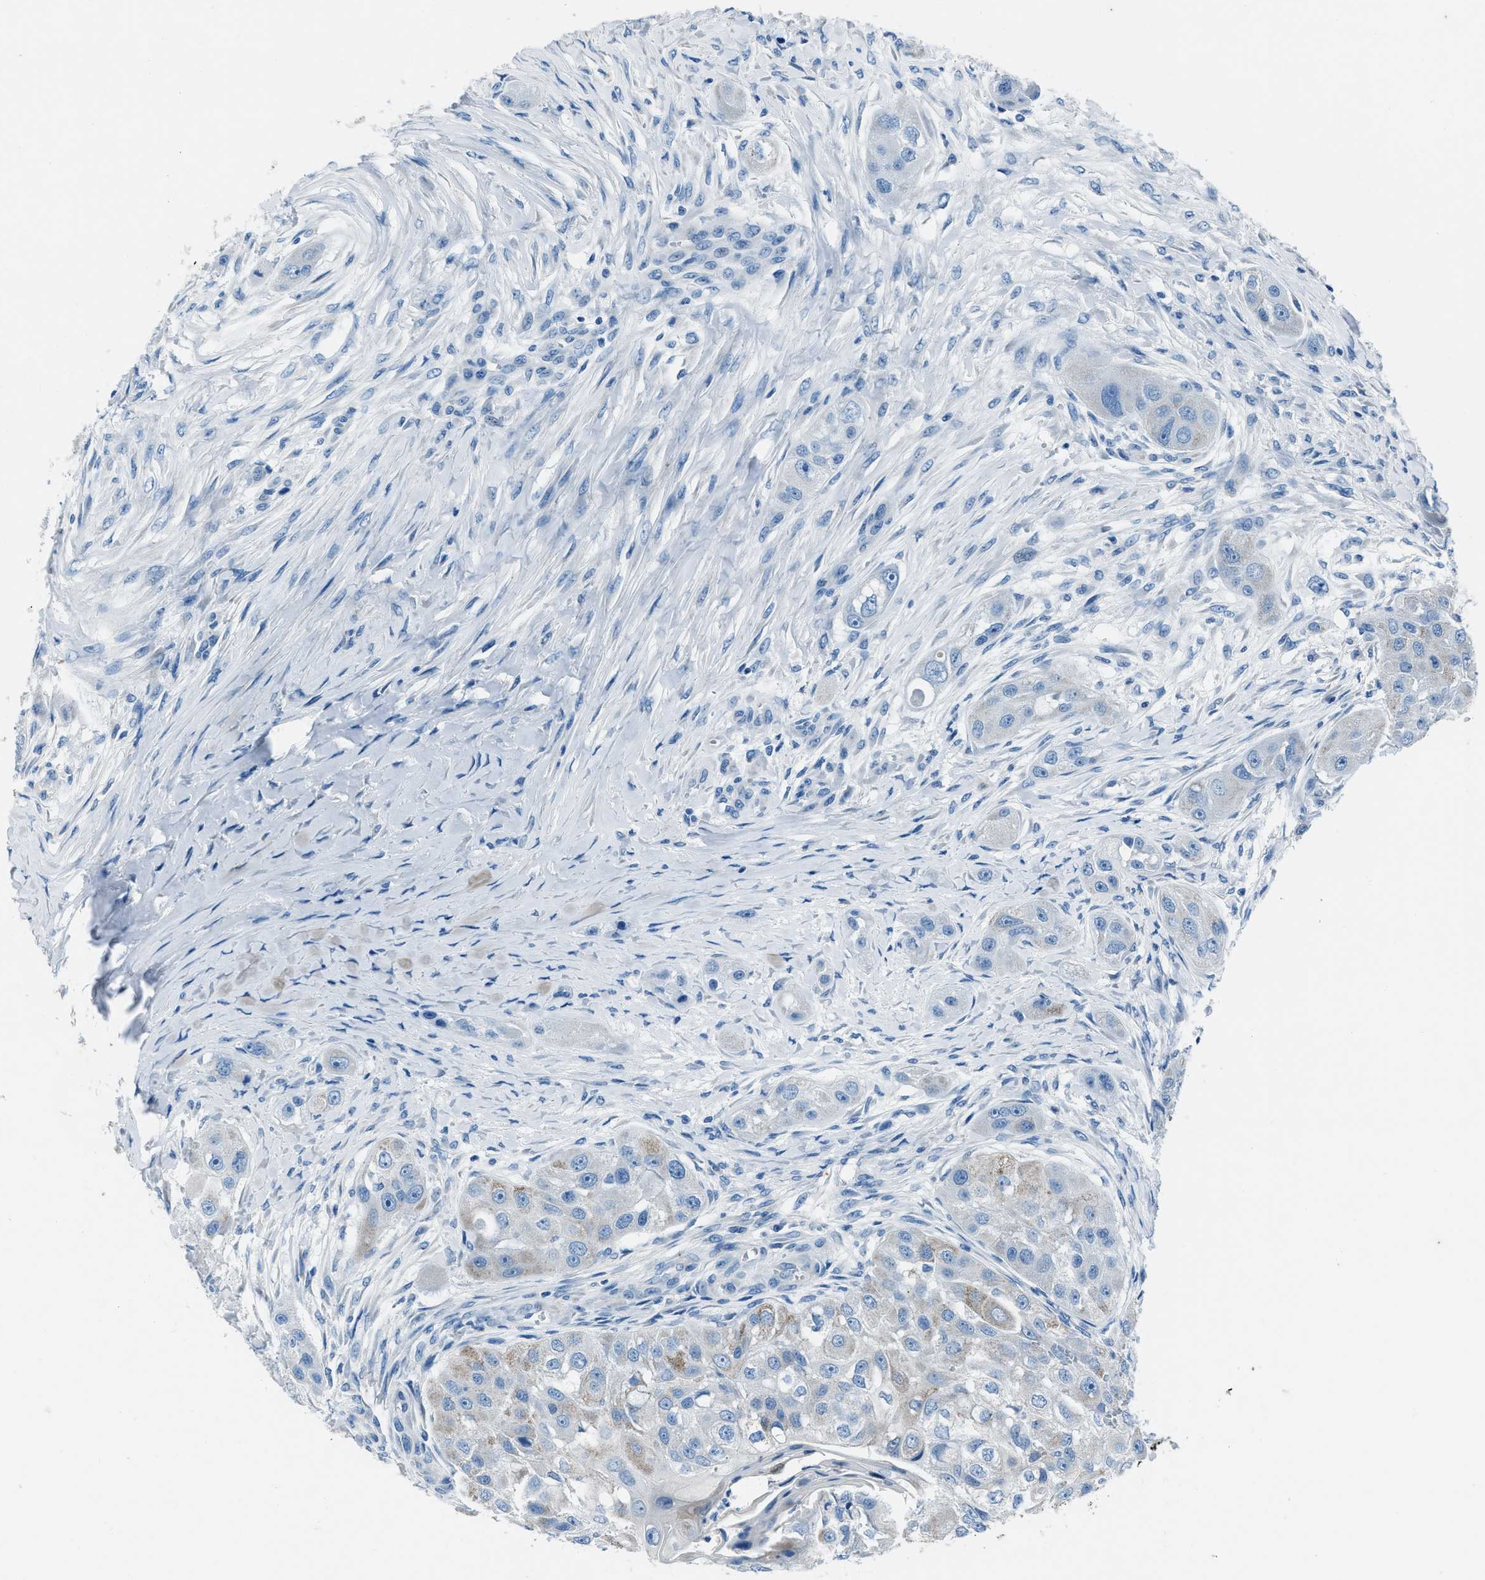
{"staining": {"intensity": "negative", "quantity": "none", "location": "none"}, "tissue": "head and neck cancer", "cell_type": "Tumor cells", "image_type": "cancer", "snomed": [{"axis": "morphology", "description": "Normal tissue, NOS"}, {"axis": "morphology", "description": "Squamous cell carcinoma, NOS"}, {"axis": "topography", "description": "Skeletal muscle"}, {"axis": "topography", "description": "Head-Neck"}], "caption": "An image of head and neck cancer stained for a protein exhibits no brown staining in tumor cells. (Immunohistochemistry (ihc), brightfield microscopy, high magnification).", "gene": "AMACR", "patient": {"sex": "male", "age": 51}}